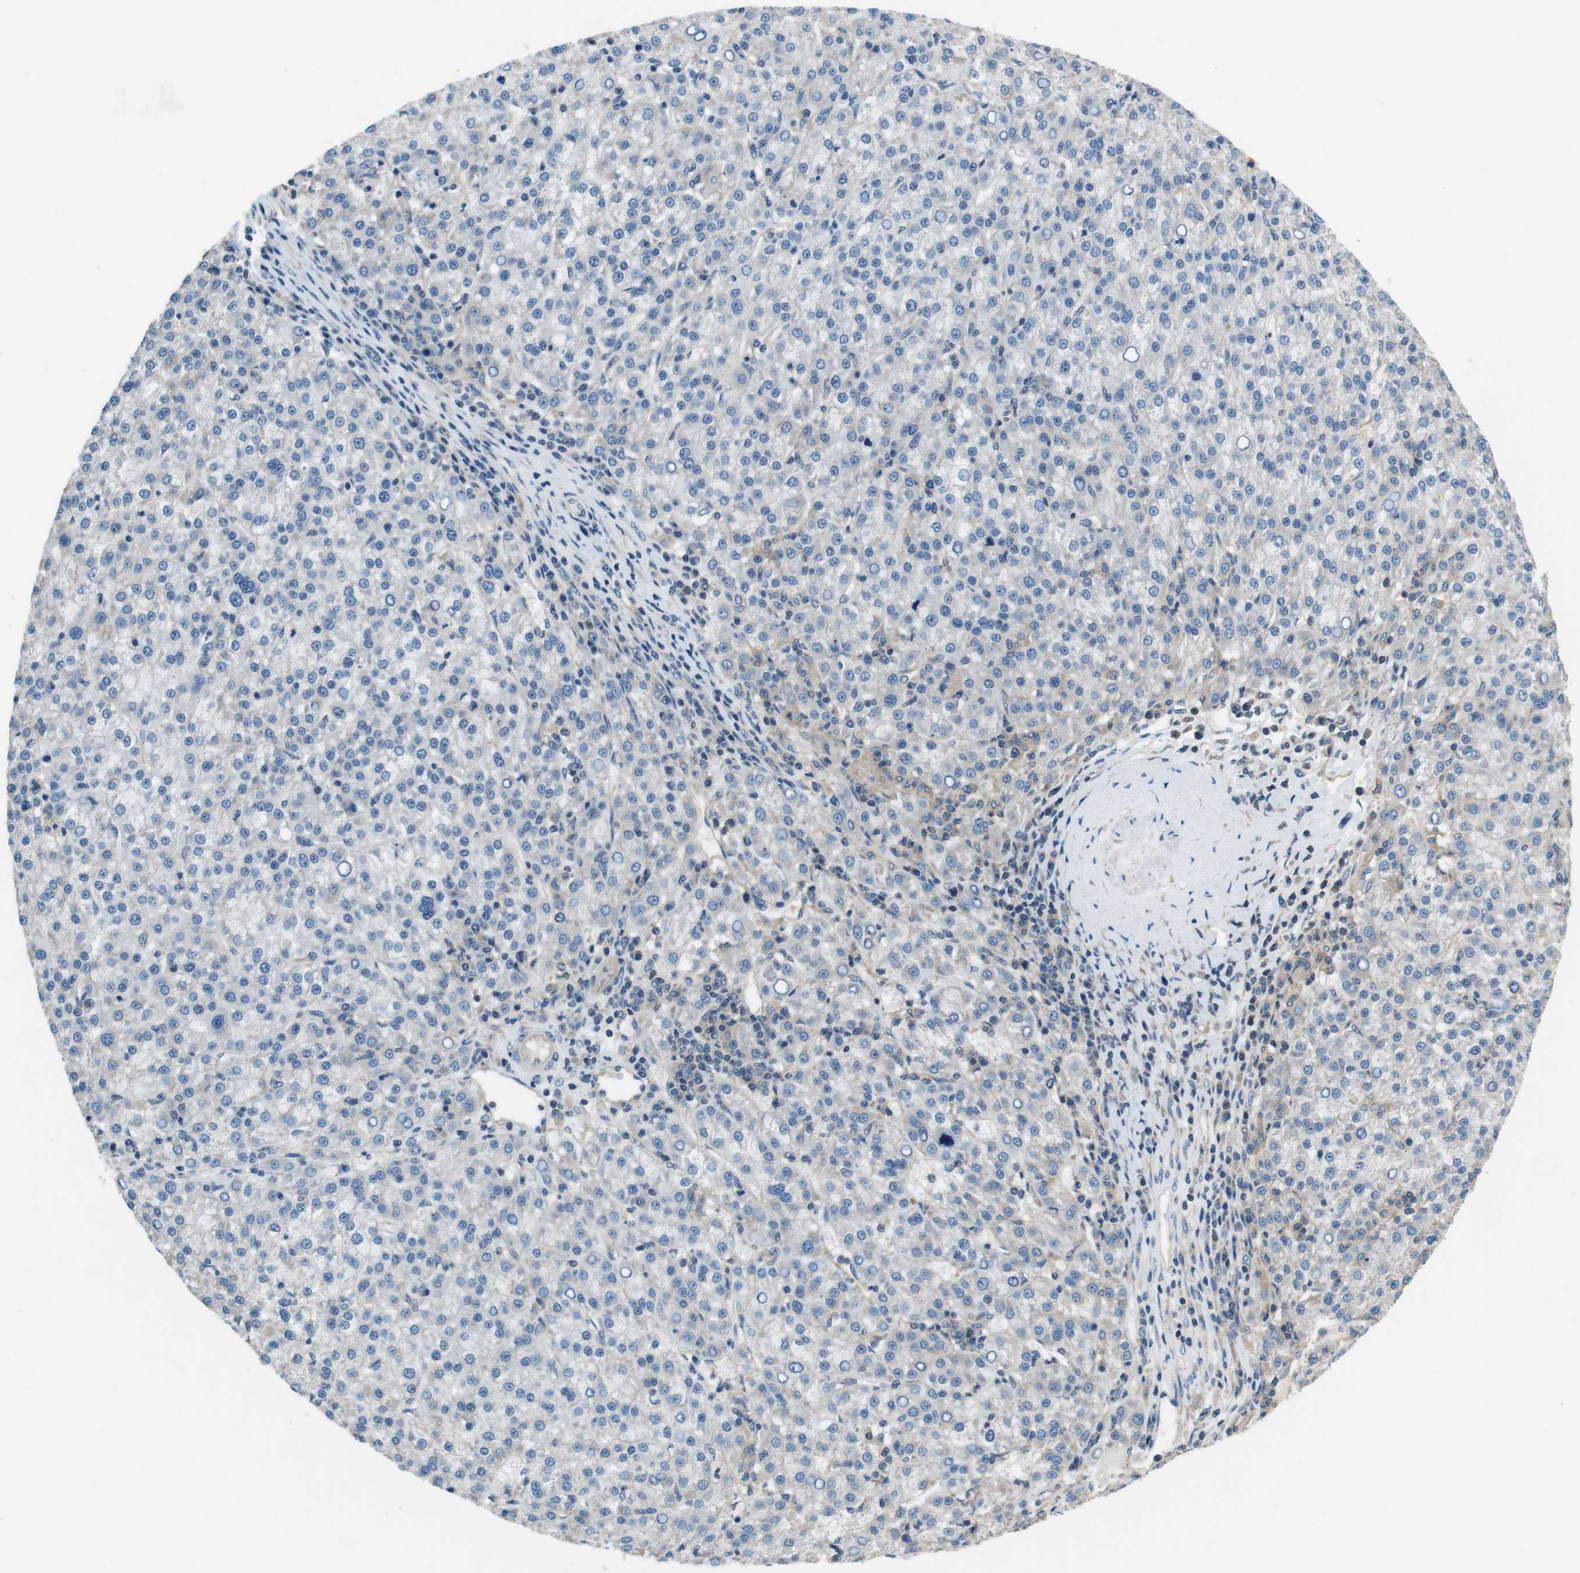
{"staining": {"intensity": "negative", "quantity": "none", "location": "none"}, "tissue": "liver cancer", "cell_type": "Tumor cells", "image_type": "cancer", "snomed": [{"axis": "morphology", "description": "Carcinoma, Hepatocellular, NOS"}, {"axis": "topography", "description": "Liver"}], "caption": "Protein analysis of liver cancer (hepatocellular carcinoma) demonstrates no significant expression in tumor cells.", "gene": "DENND4C", "patient": {"sex": "female", "age": 58}}